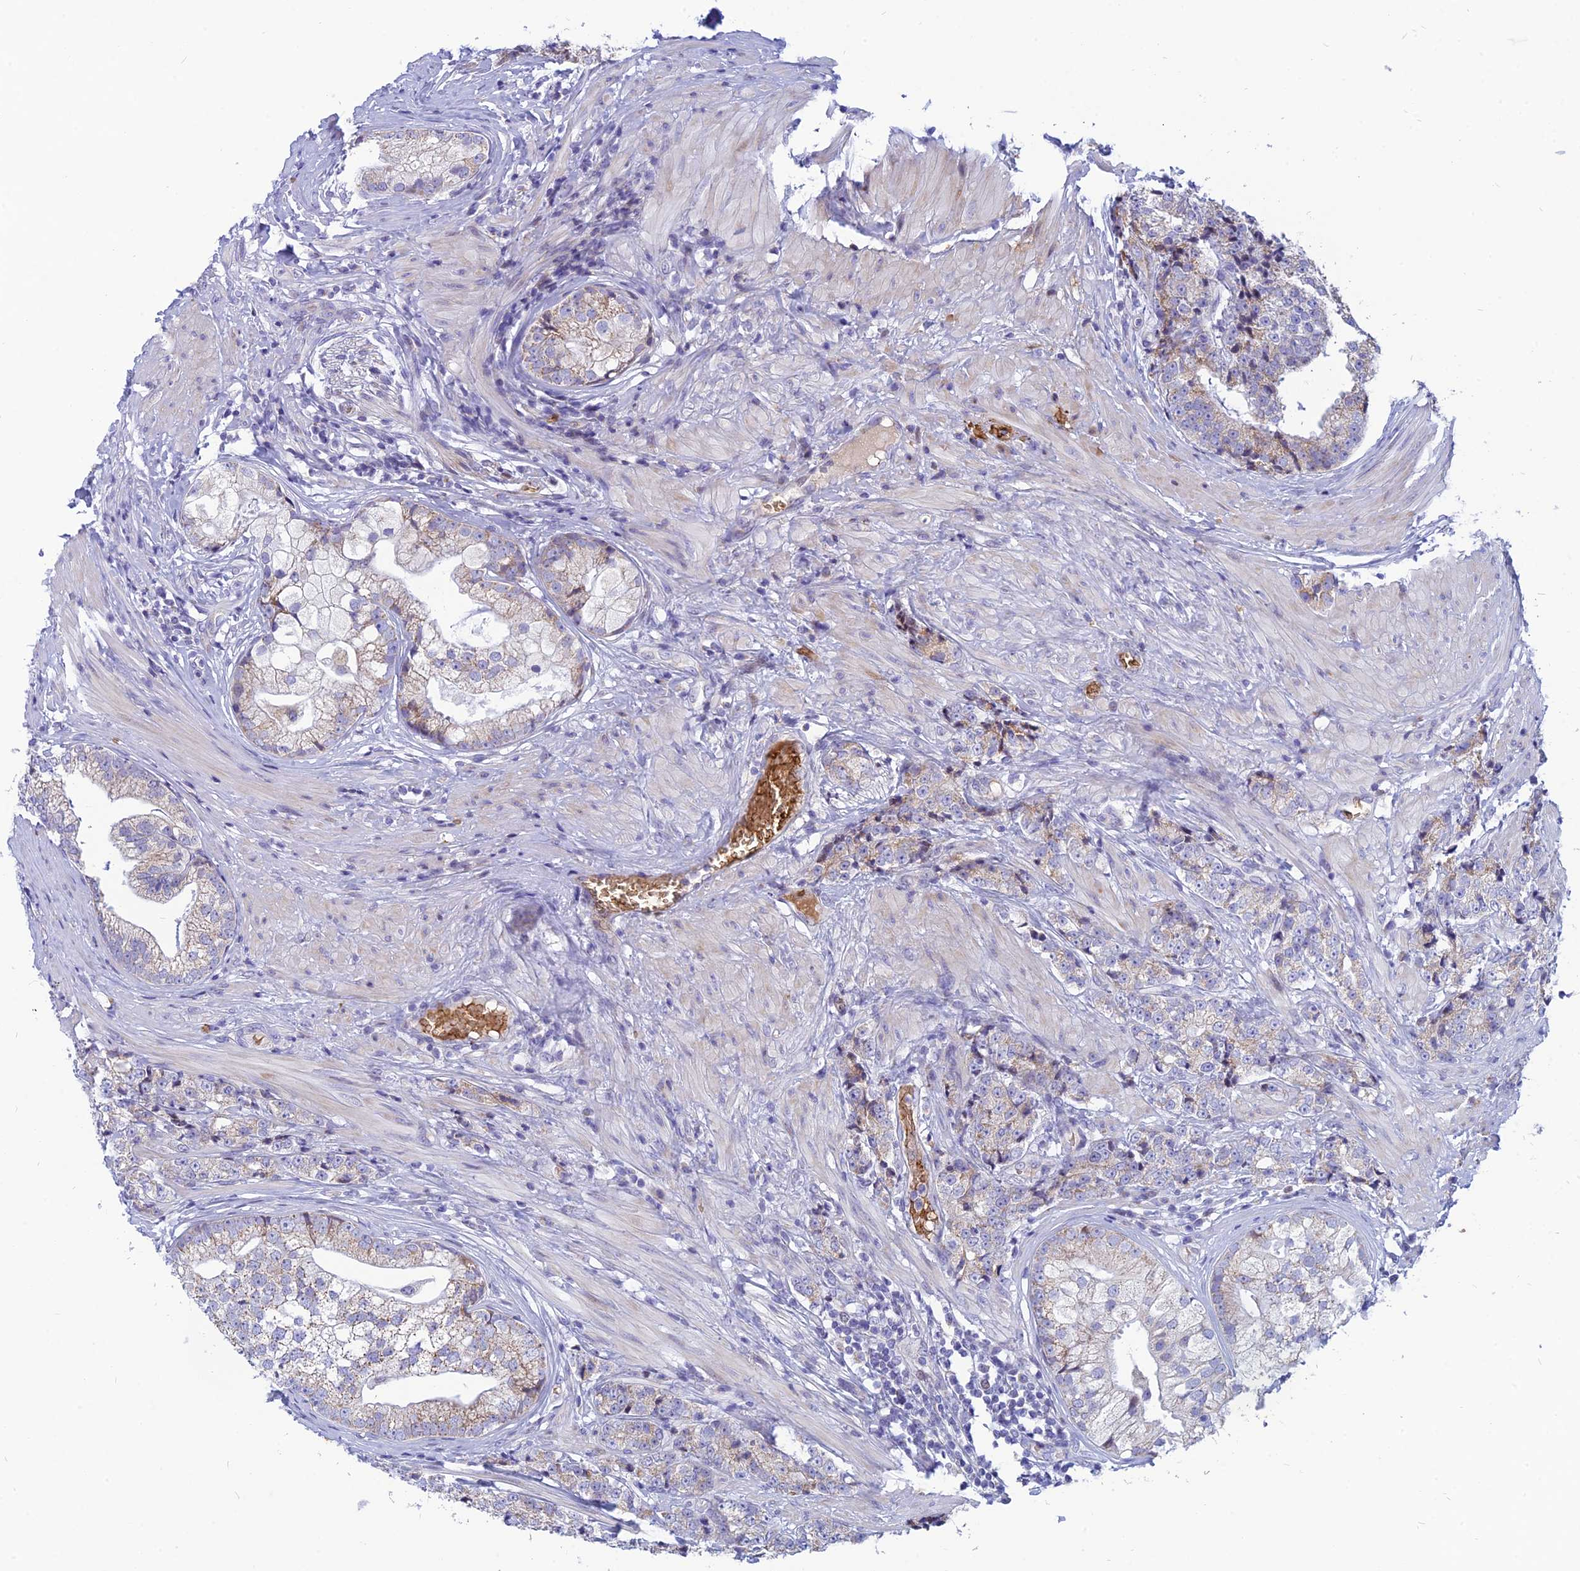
{"staining": {"intensity": "weak", "quantity": "<25%", "location": "cytoplasmic/membranous"}, "tissue": "prostate cancer", "cell_type": "Tumor cells", "image_type": "cancer", "snomed": [{"axis": "morphology", "description": "Adenocarcinoma, High grade"}, {"axis": "topography", "description": "Prostate"}], "caption": "Tumor cells show no significant expression in prostate cancer. (Brightfield microscopy of DAB immunohistochemistry at high magnification).", "gene": "HHAT", "patient": {"sex": "male", "age": 69}}